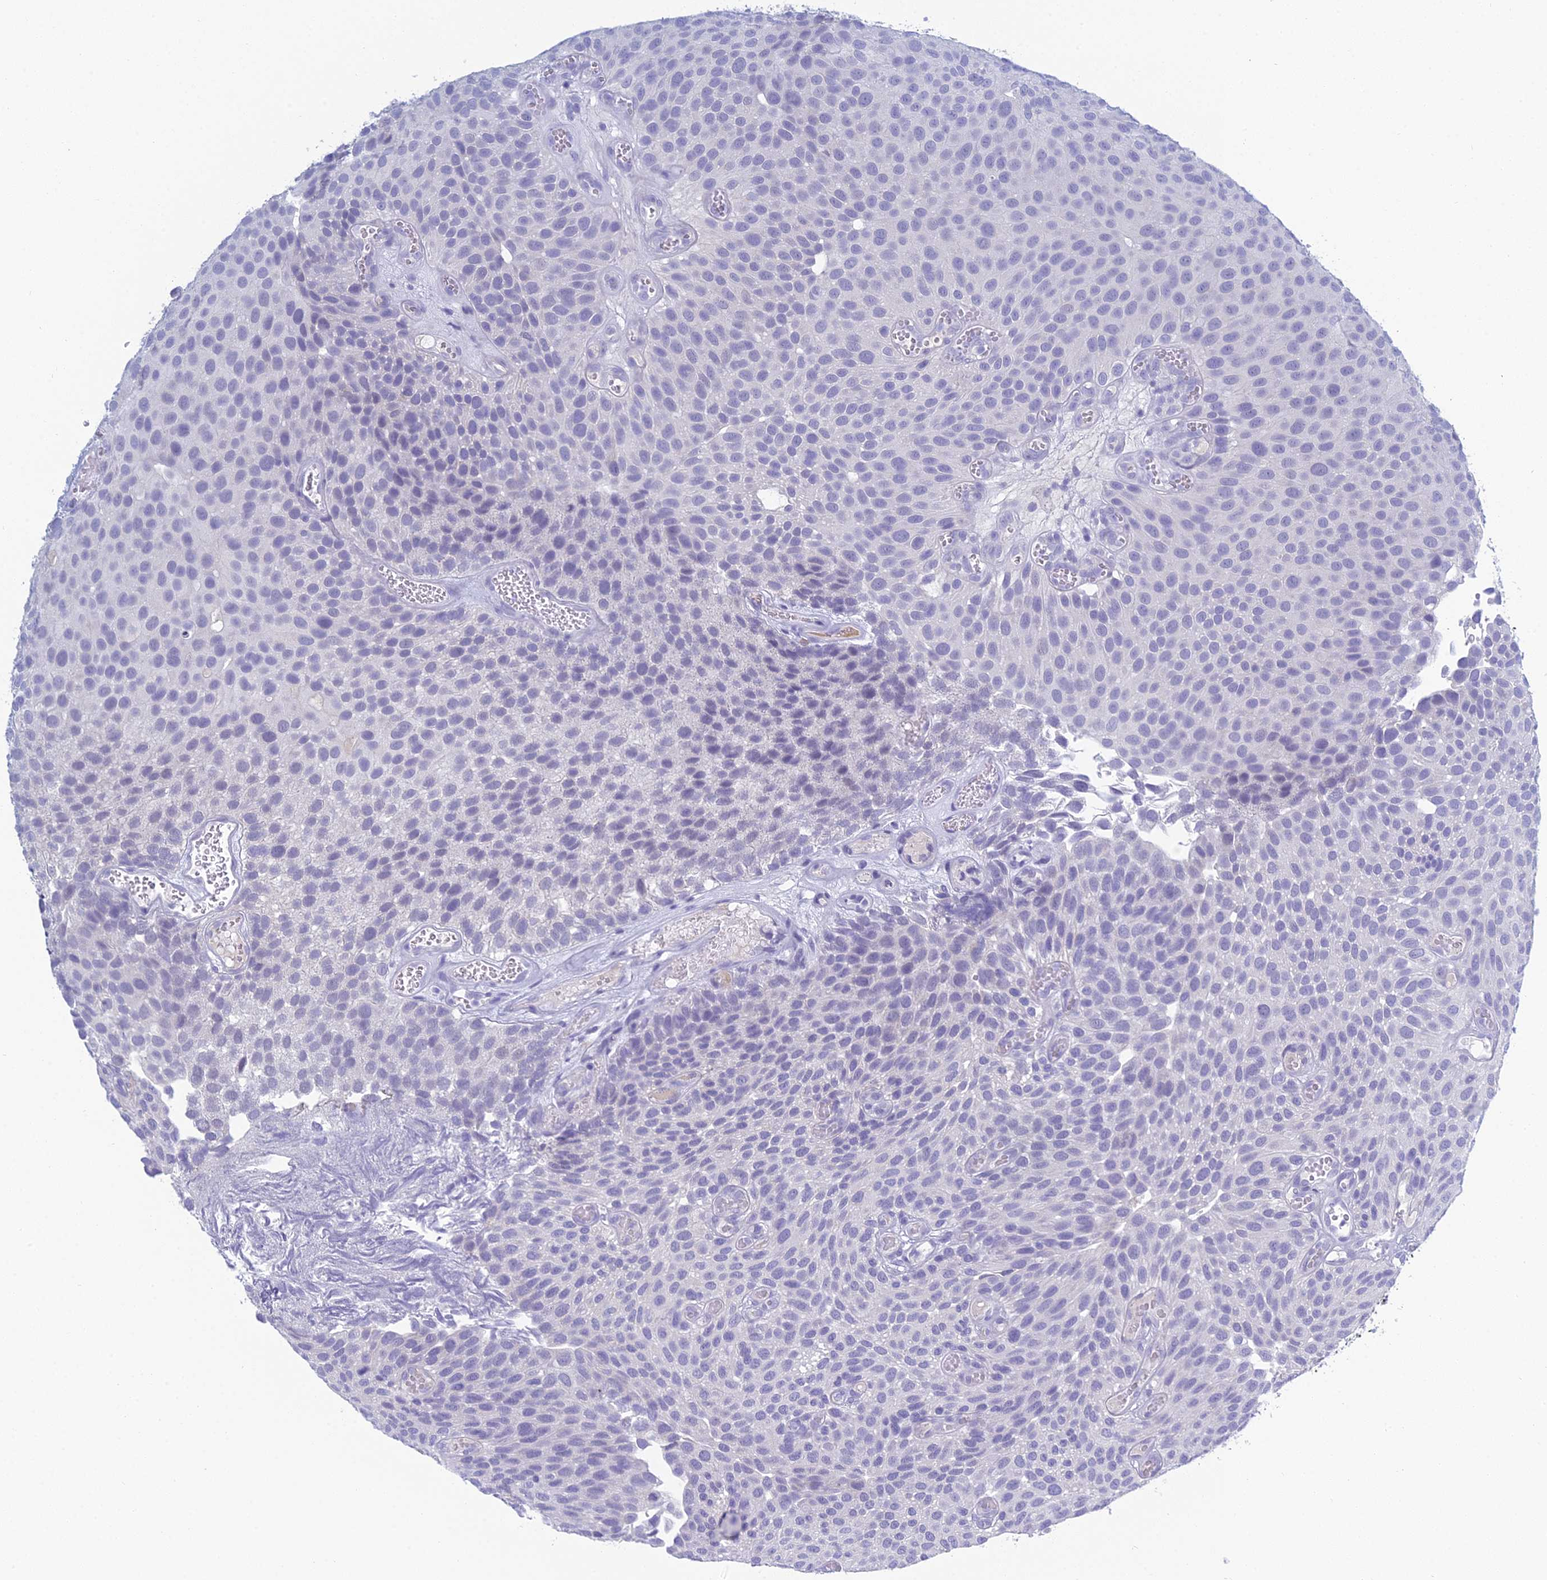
{"staining": {"intensity": "negative", "quantity": "none", "location": "none"}, "tissue": "urothelial cancer", "cell_type": "Tumor cells", "image_type": "cancer", "snomed": [{"axis": "morphology", "description": "Urothelial carcinoma, Low grade"}, {"axis": "topography", "description": "Urinary bladder"}], "caption": "DAB immunohistochemical staining of human low-grade urothelial carcinoma displays no significant staining in tumor cells.", "gene": "MUC13", "patient": {"sex": "male", "age": 89}}